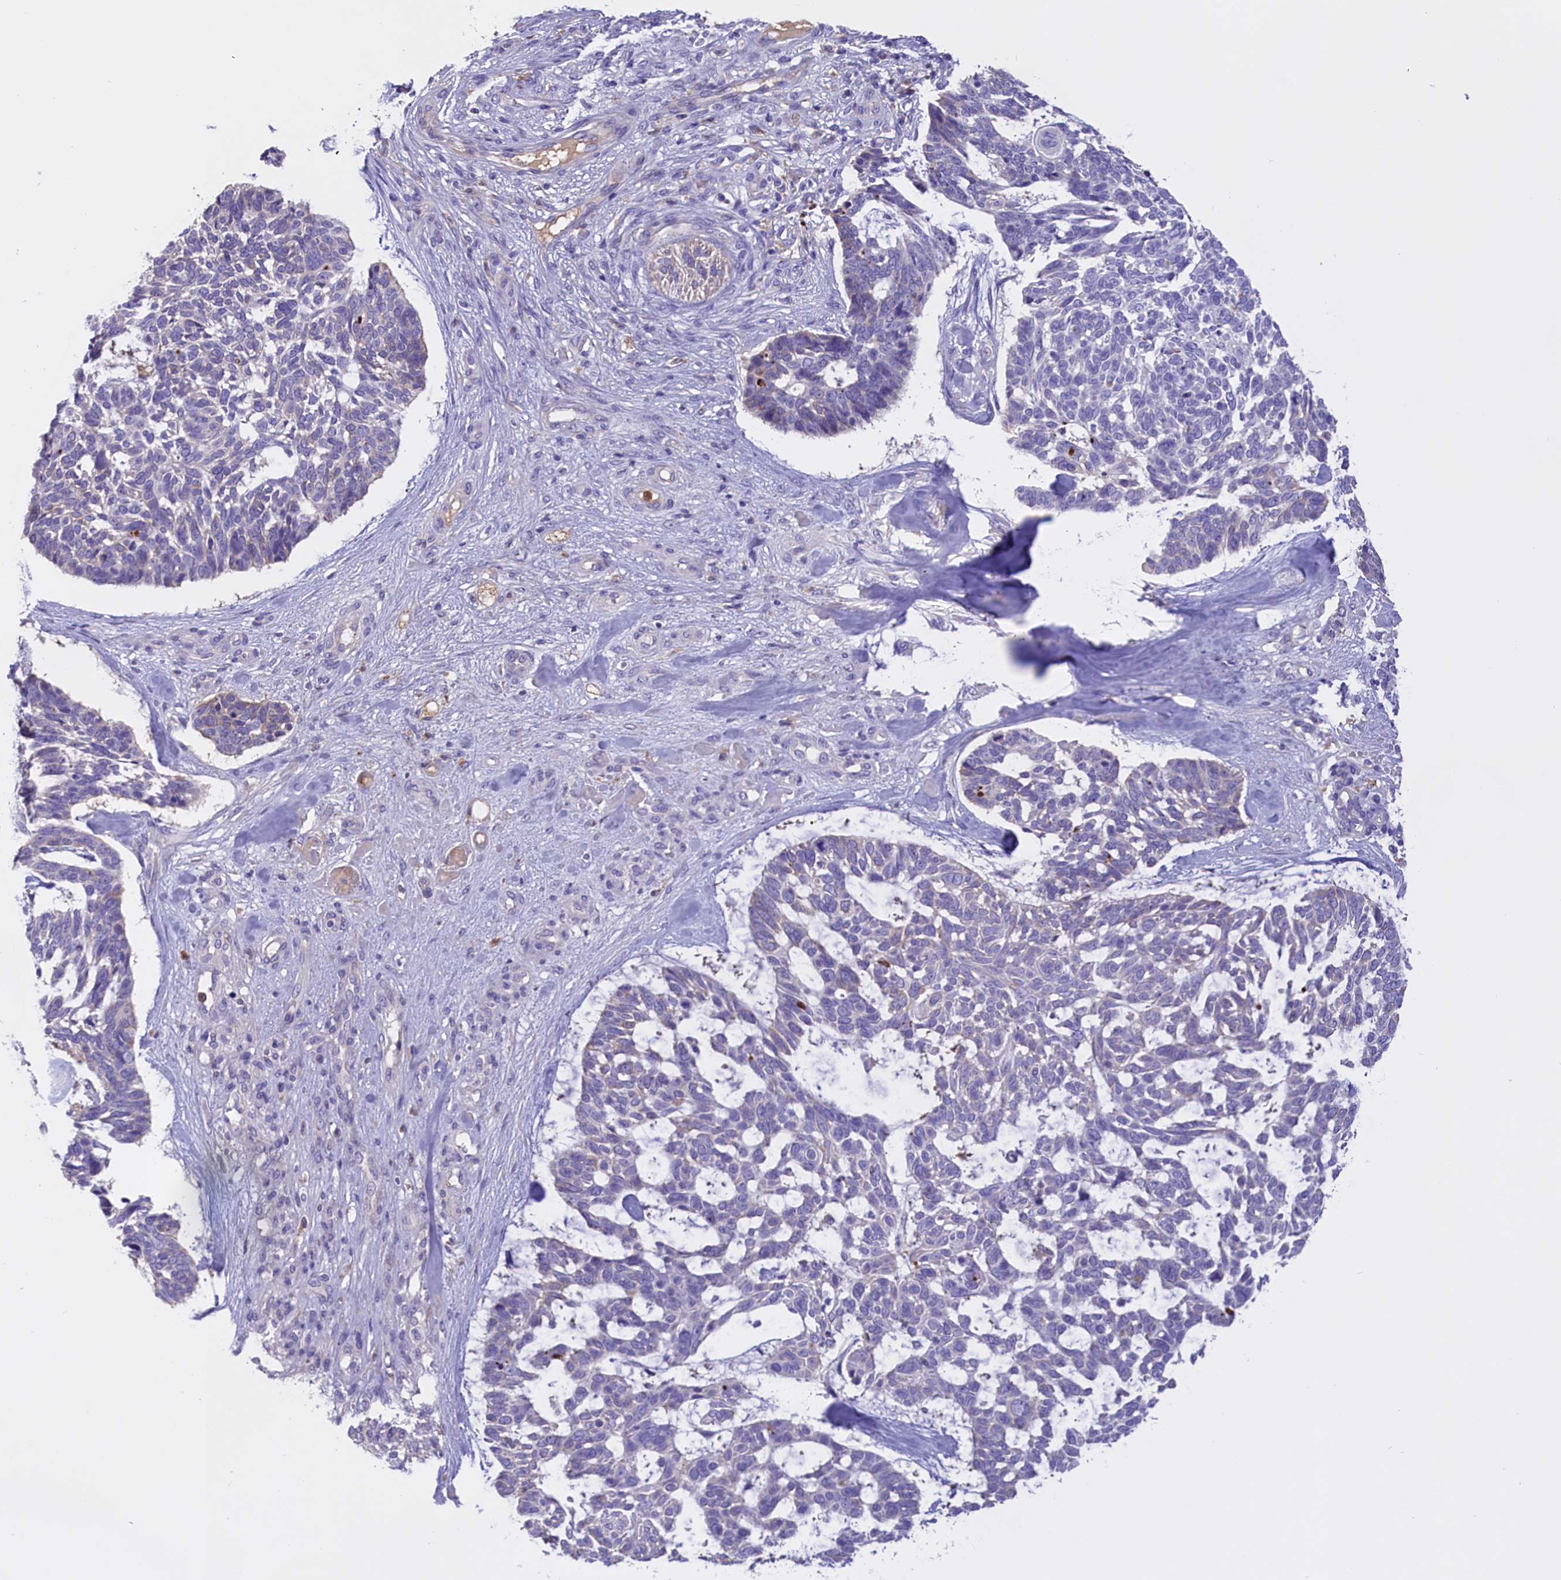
{"staining": {"intensity": "negative", "quantity": "none", "location": "none"}, "tissue": "skin cancer", "cell_type": "Tumor cells", "image_type": "cancer", "snomed": [{"axis": "morphology", "description": "Basal cell carcinoma"}, {"axis": "topography", "description": "Skin"}], "caption": "Tumor cells show no significant staining in skin cancer.", "gene": "FAM149B1", "patient": {"sex": "male", "age": 88}}